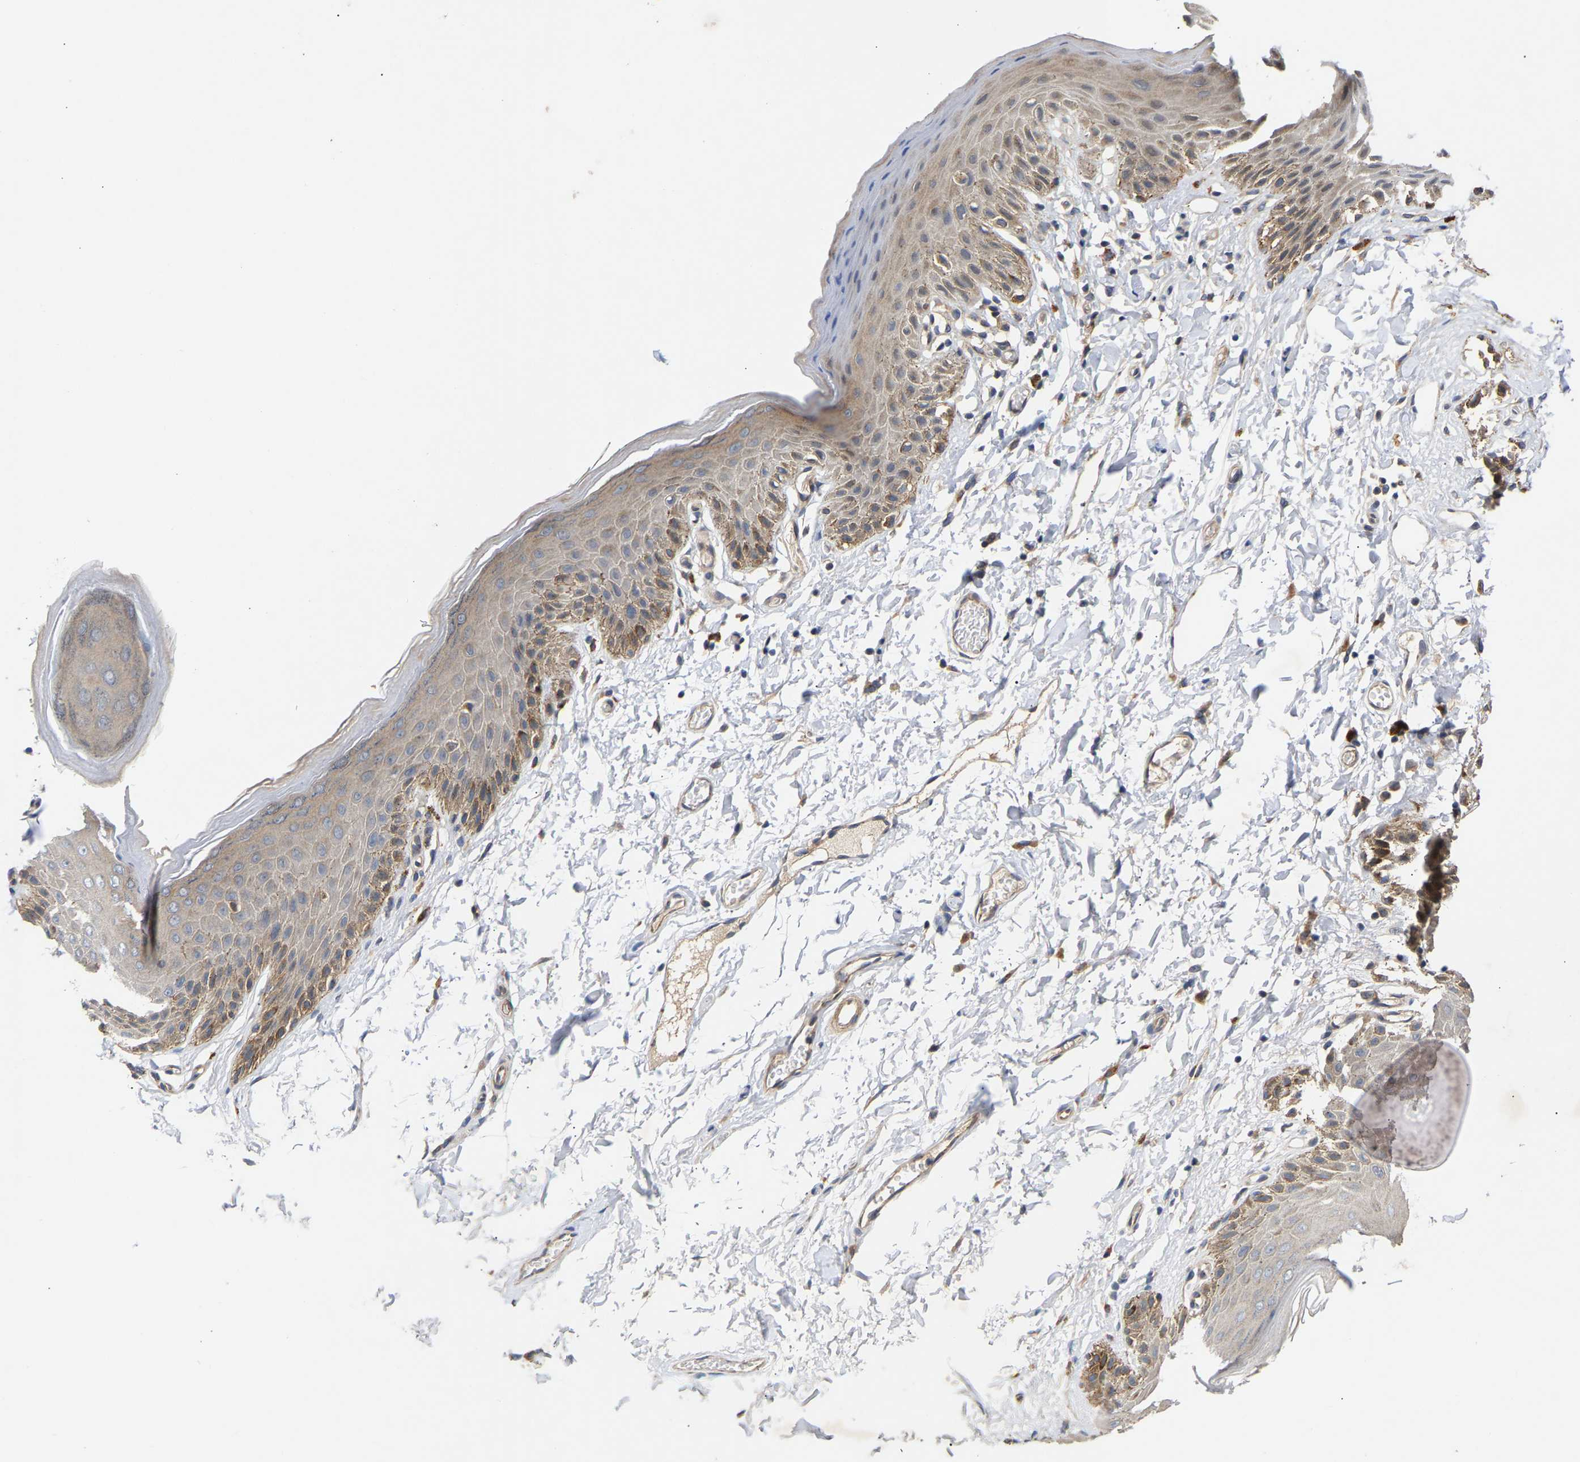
{"staining": {"intensity": "moderate", "quantity": "<25%", "location": "cytoplasmic/membranous"}, "tissue": "skin", "cell_type": "Epidermal cells", "image_type": "normal", "snomed": [{"axis": "morphology", "description": "Normal tissue, NOS"}, {"axis": "topography", "description": "Anal"}], "caption": "Skin stained for a protein demonstrates moderate cytoplasmic/membranous positivity in epidermal cells.", "gene": "KASH5", "patient": {"sex": "male", "age": 44}}